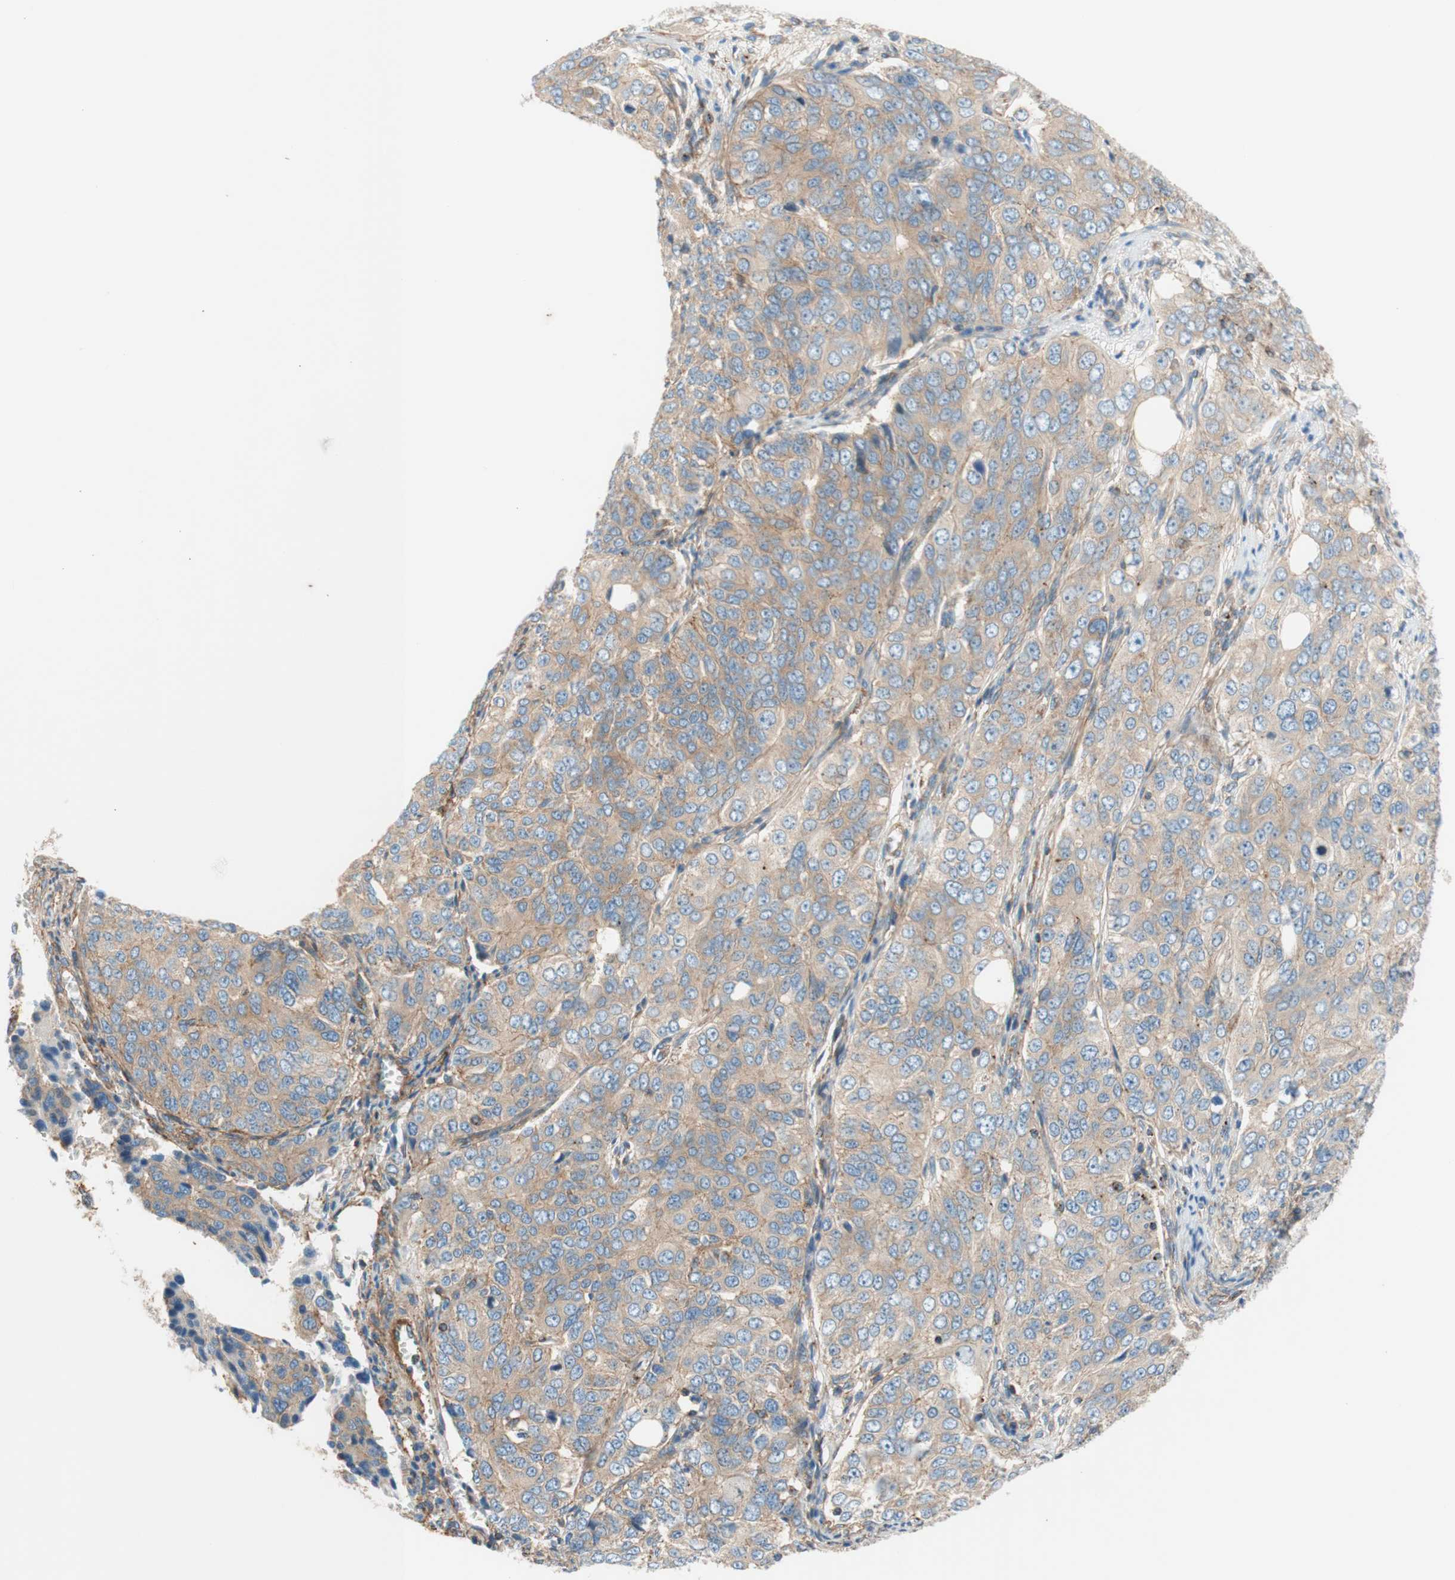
{"staining": {"intensity": "moderate", "quantity": ">75%", "location": "cytoplasmic/membranous"}, "tissue": "ovarian cancer", "cell_type": "Tumor cells", "image_type": "cancer", "snomed": [{"axis": "morphology", "description": "Carcinoma, endometroid"}, {"axis": "topography", "description": "Ovary"}], "caption": "Ovarian endometroid carcinoma was stained to show a protein in brown. There is medium levels of moderate cytoplasmic/membranous staining in approximately >75% of tumor cells.", "gene": "VPS26A", "patient": {"sex": "female", "age": 51}}